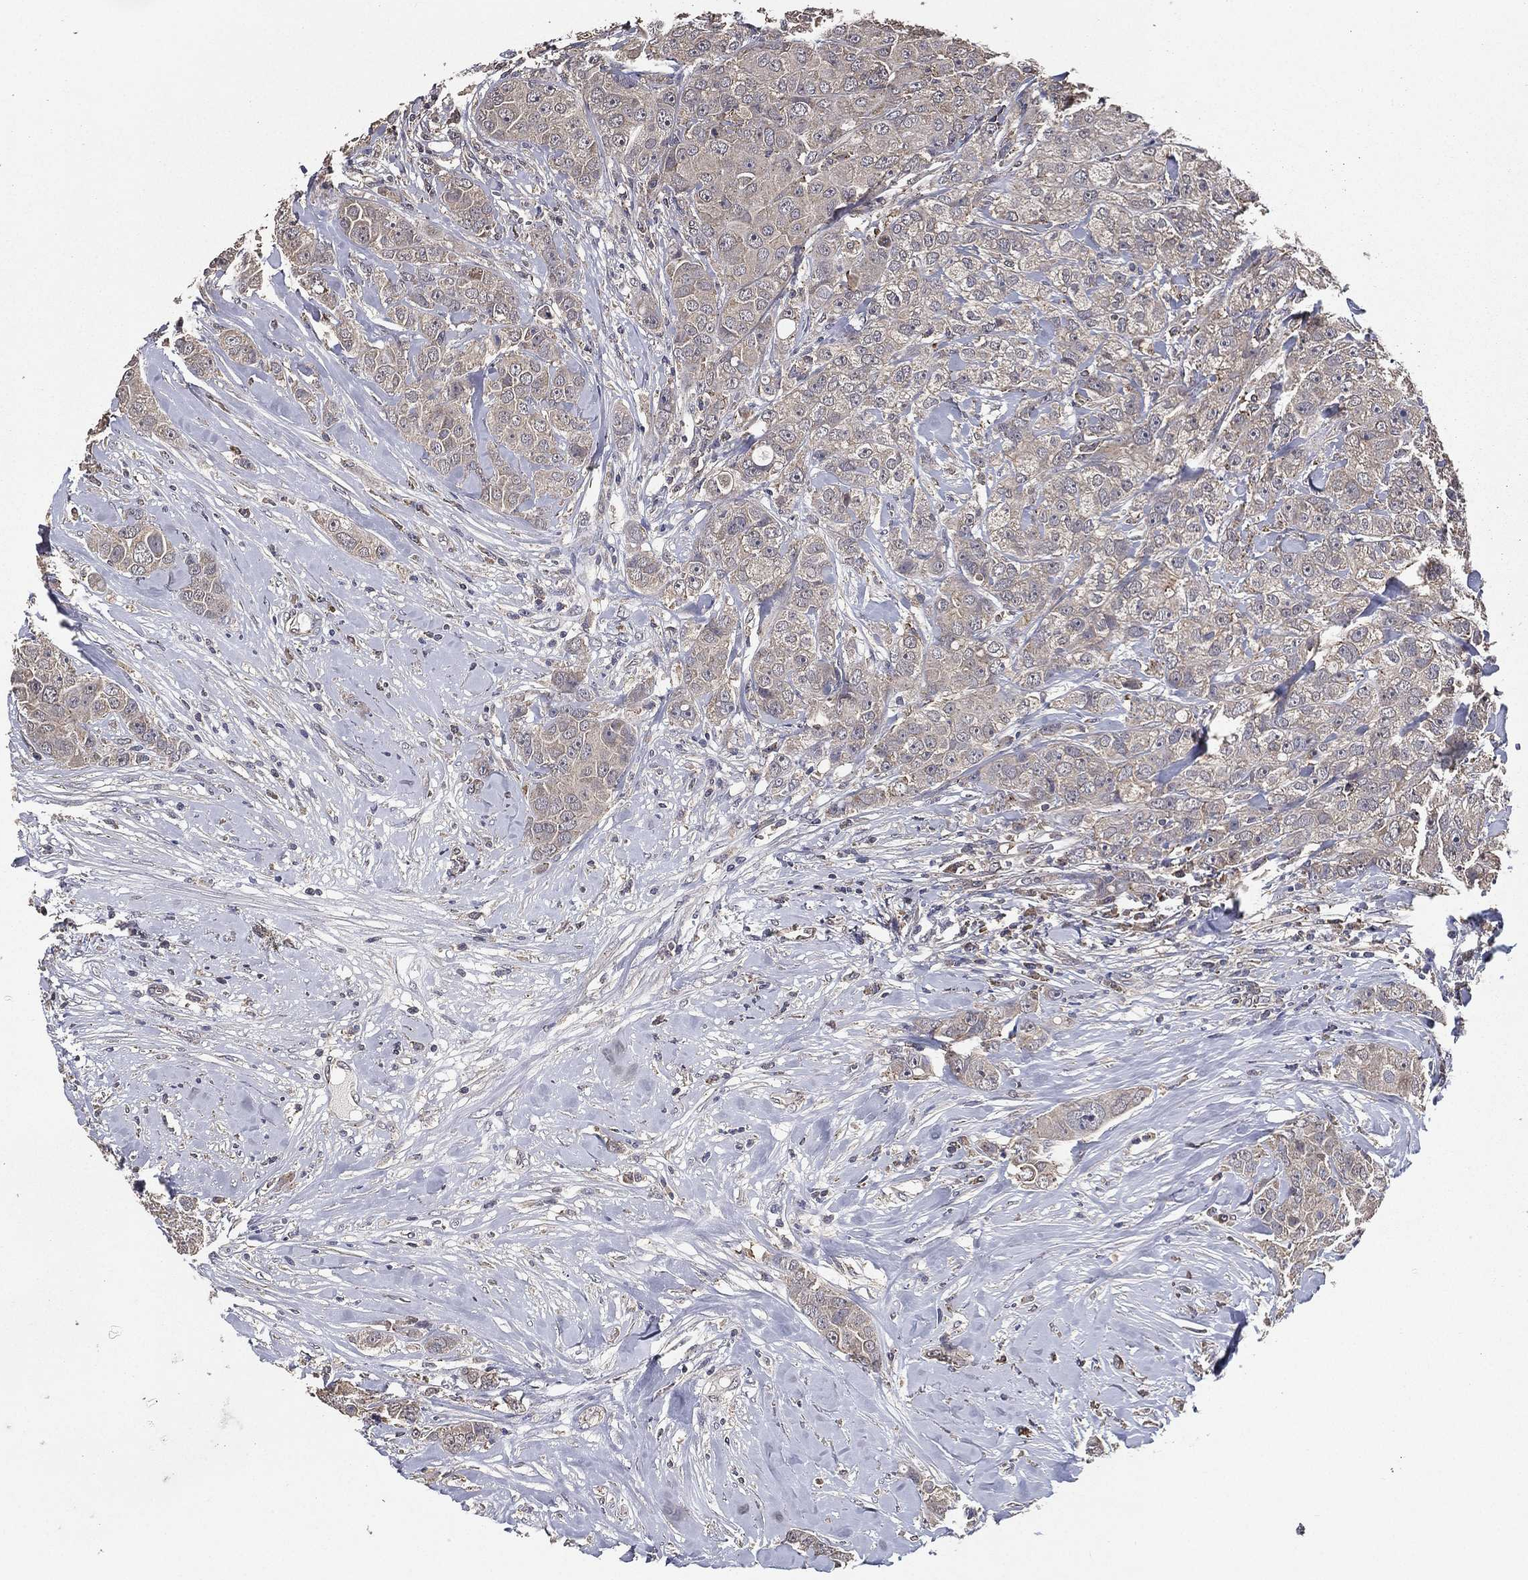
{"staining": {"intensity": "negative", "quantity": "none", "location": "none"}, "tissue": "breast cancer", "cell_type": "Tumor cells", "image_type": "cancer", "snomed": [{"axis": "morphology", "description": "Duct carcinoma"}, {"axis": "topography", "description": "Breast"}], "caption": "Tumor cells show no significant expression in breast intraductal carcinoma.", "gene": "PCNT", "patient": {"sex": "female", "age": 43}}